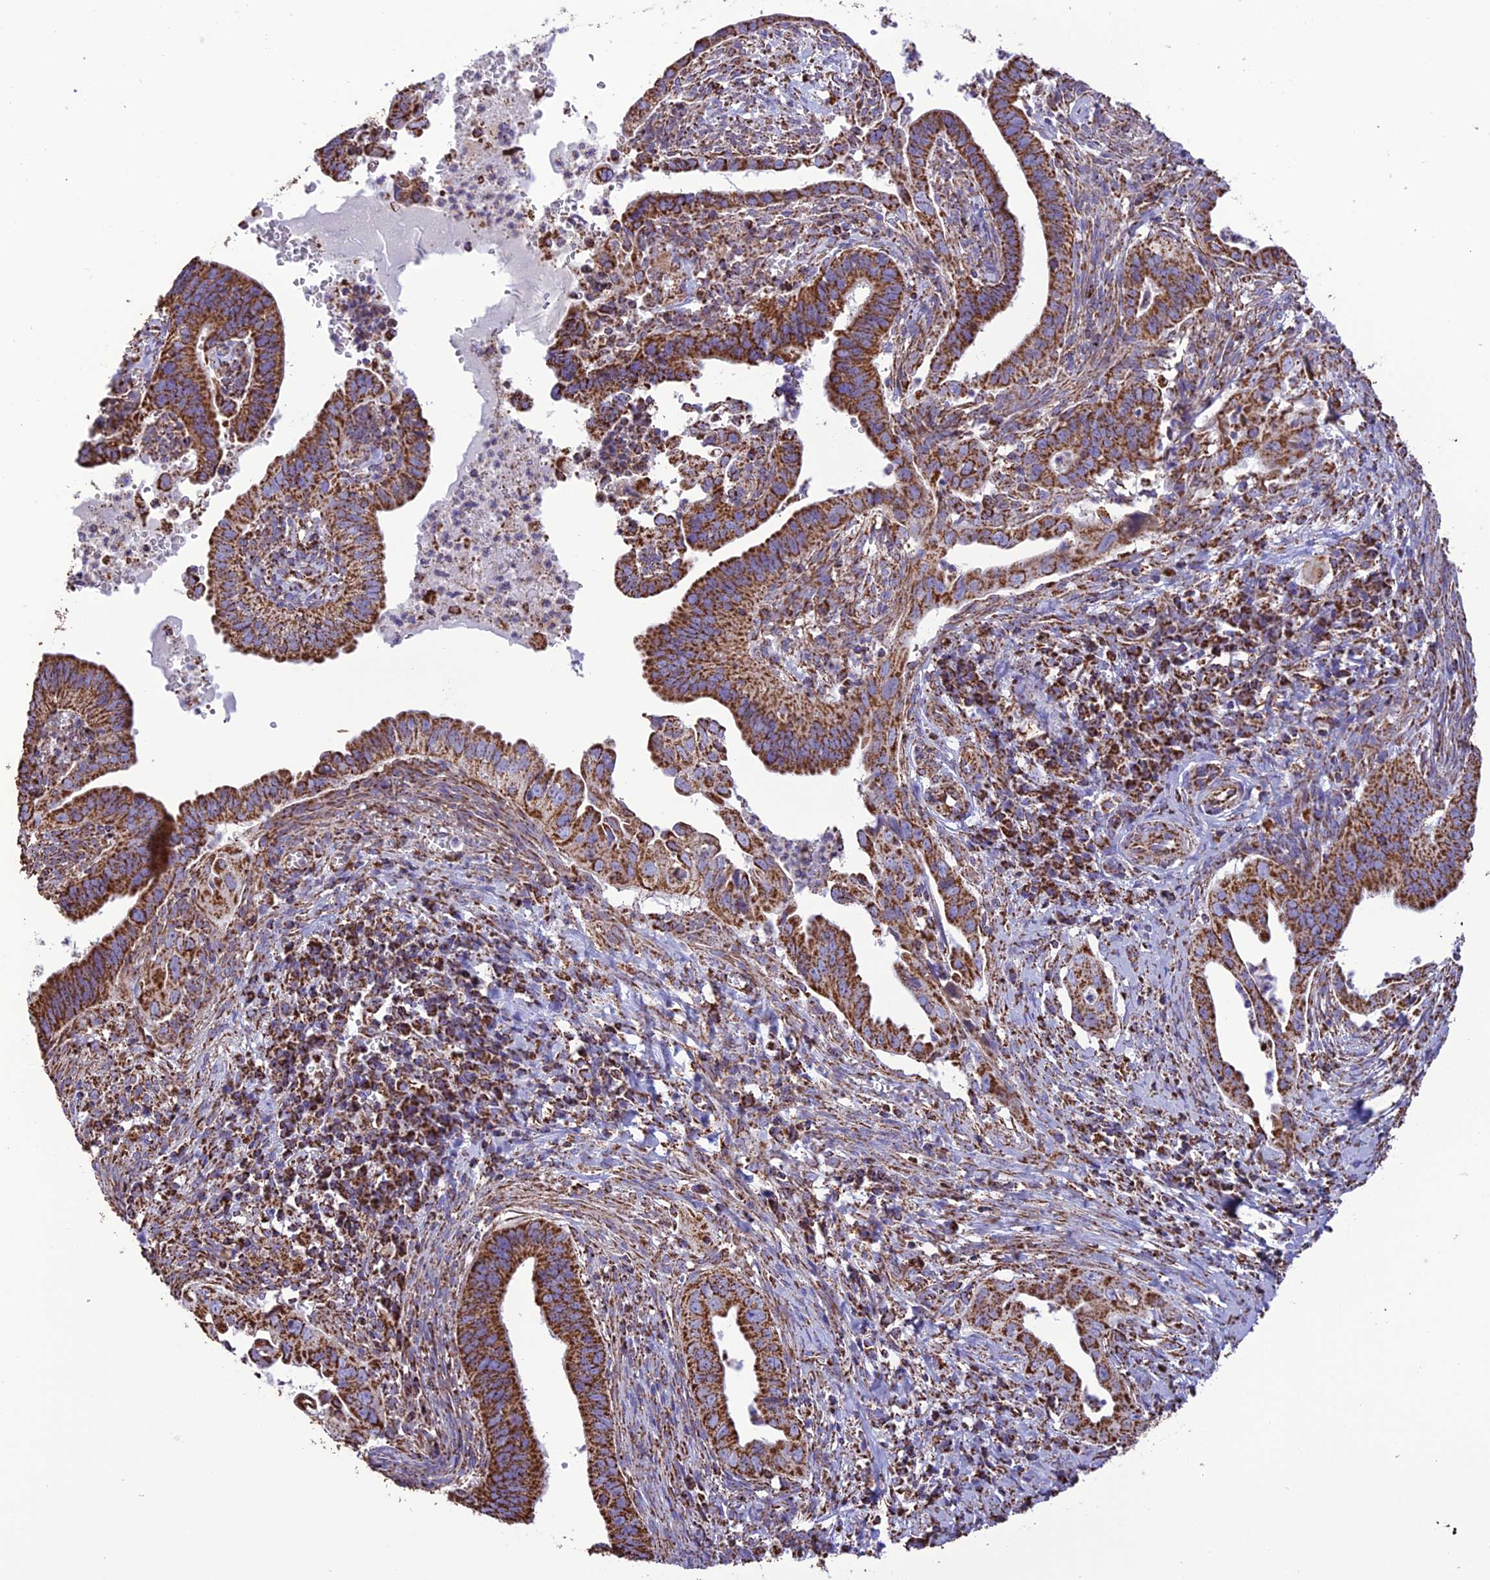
{"staining": {"intensity": "strong", "quantity": ">75%", "location": "cytoplasmic/membranous"}, "tissue": "cervical cancer", "cell_type": "Tumor cells", "image_type": "cancer", "snomed": [{"axis": "morphology", "description": "Adenocarcinoma, NOS"}, {"axis": "topography", "description": "Cervix"}], "caption": "The immunohistochemical stain labels strong cytoplasmic/membranous positivity in tumor cells of cervical cancer (adenocarcinoma) tissue. The staining was performed using DAB (3,3'-diaminobenzidine), with brown indicating positive protein expression. Nuclei are stained blue with hematoxylin.", "gene": "NDUFAF1", "patient": {"sex": "female", "age": 42}}